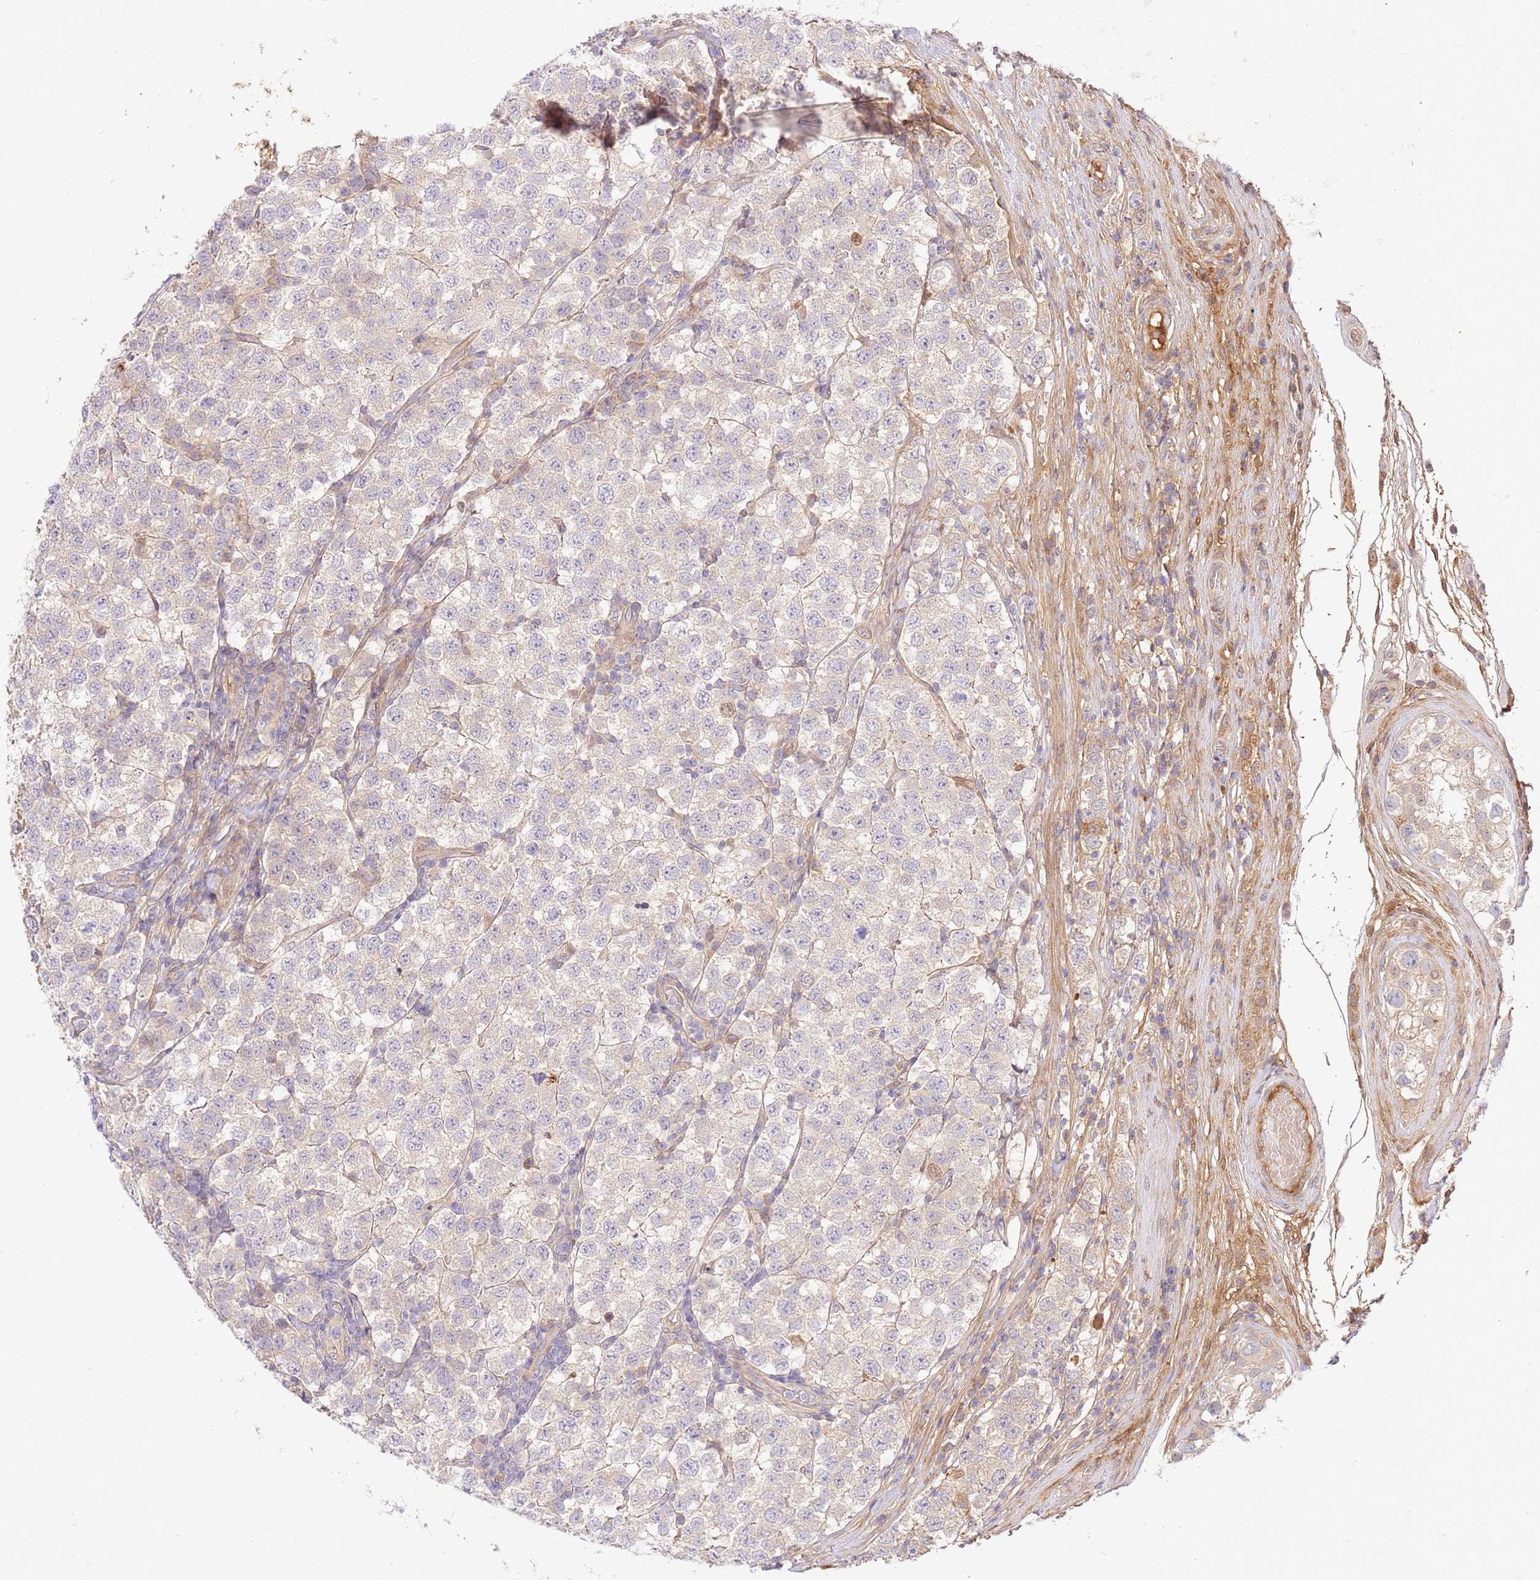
{"staining": {"intensity": "negative", "quantity": "none", "location": "none"}, "tissue": "testis cancer", "cell_type": "Tumor cells", "image_type": "cancer", "snomed": [{"axis": "morphology", "description": "Seminoma, NOS"}, {"axis": "topography", "description": "Testis"}], "caption": "Seminoma (testis) was stained to show a protein in brown. There is no significant staining in tumor cells.", "gene": "C8G", "patient": {"sex": "male", "age": 34}}